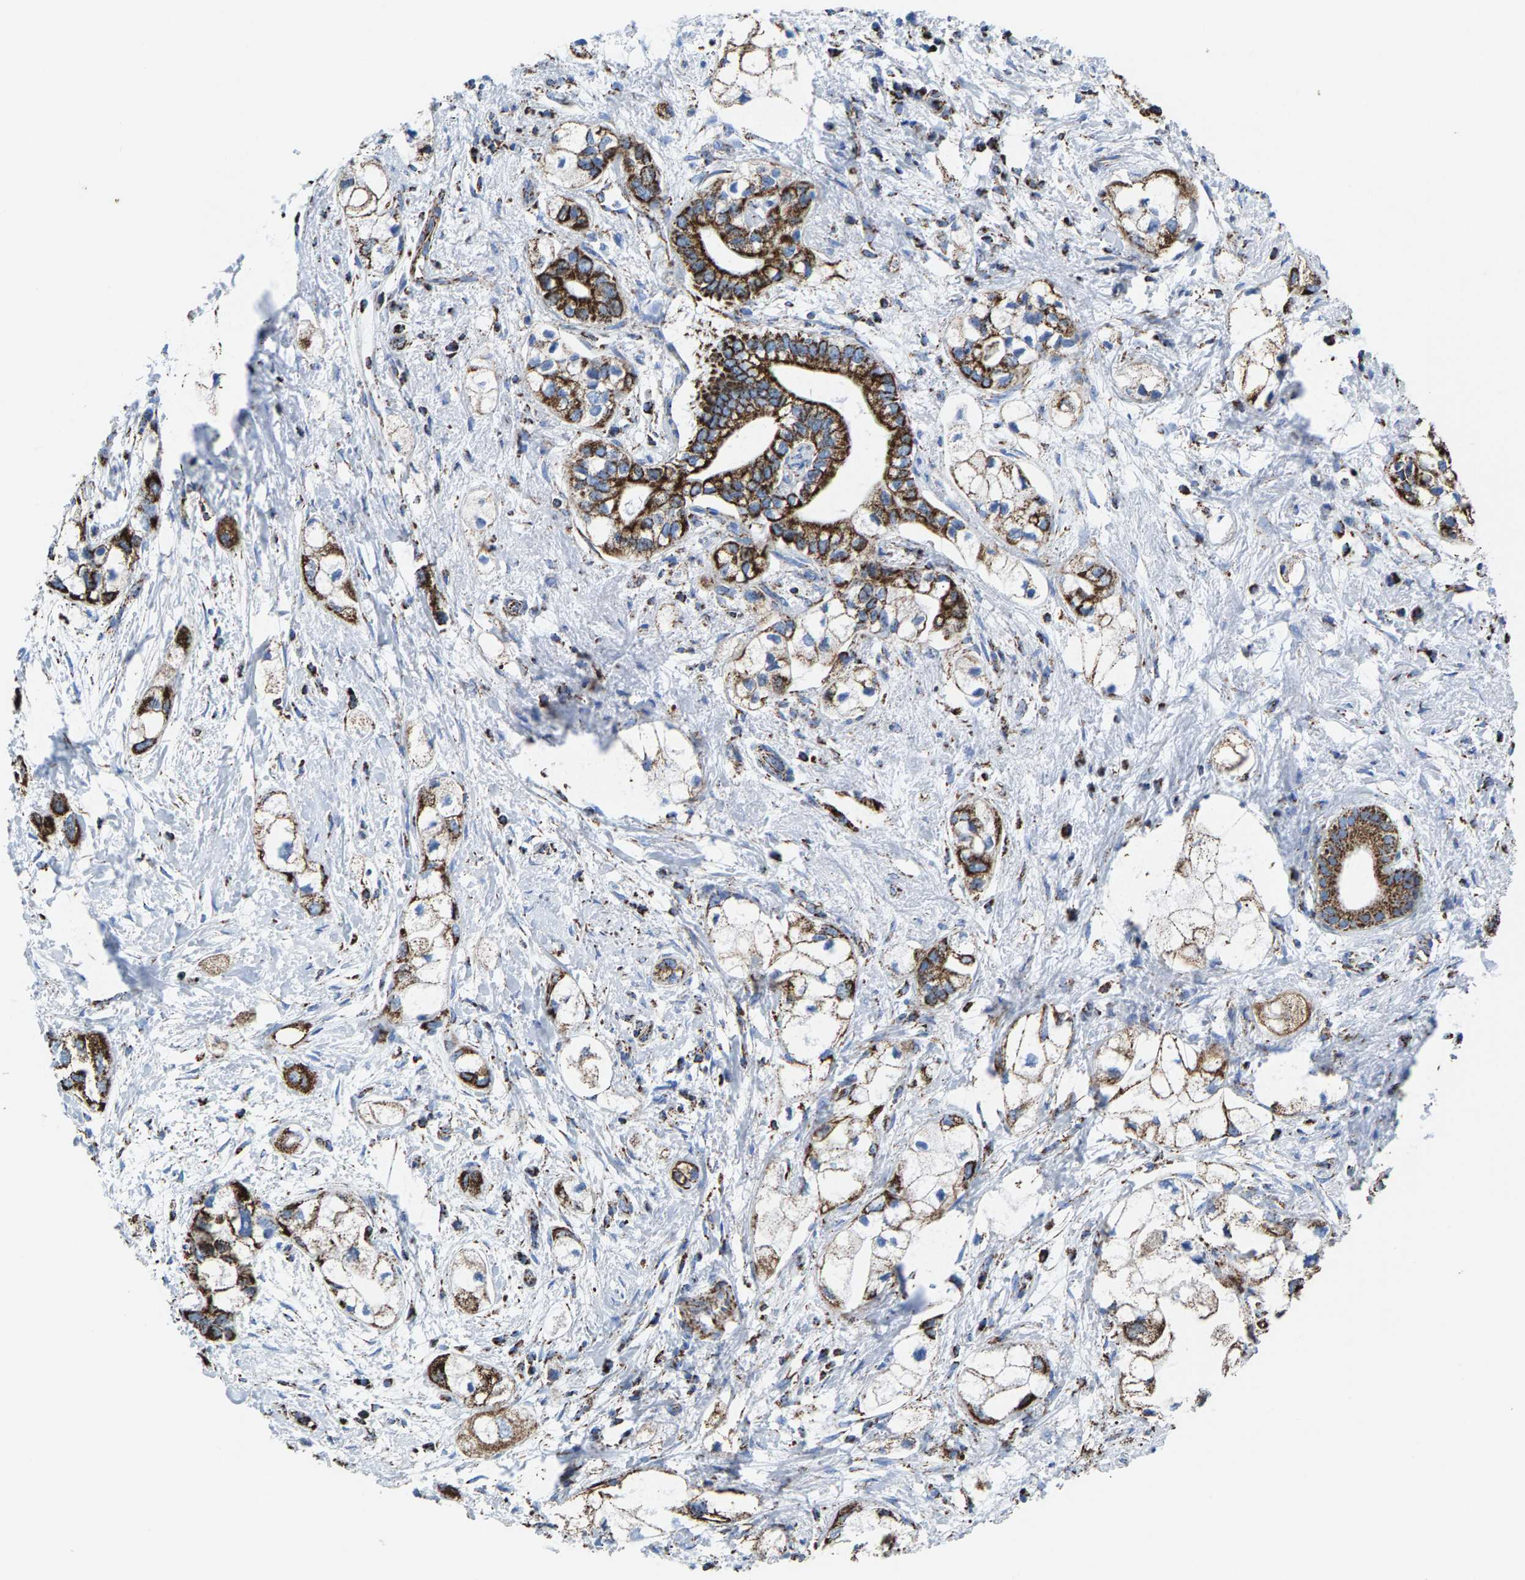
{"staining": {"intensity": "strong", "quantity": ">75%", "location": "cytoplasmic/membranous"}, "tissue": "pancreatic cancer", "cell_type": "Tumor cells", "image_type": "cancer", "snomed": [{"axis": "morphology", "description": "Adenocarcinoma, NOS"}, {"axis": "topography", "description": "Pancreas"}], "caption": "Adenocarcinoma (pancreatic) was stained to show a protein in brown. There is high levels of strong cytoplasmic/membranous staining in approximately >75% of tumor cells.", "gene": "ECHS1", "patient": {"sex": "male", "age": 74}}